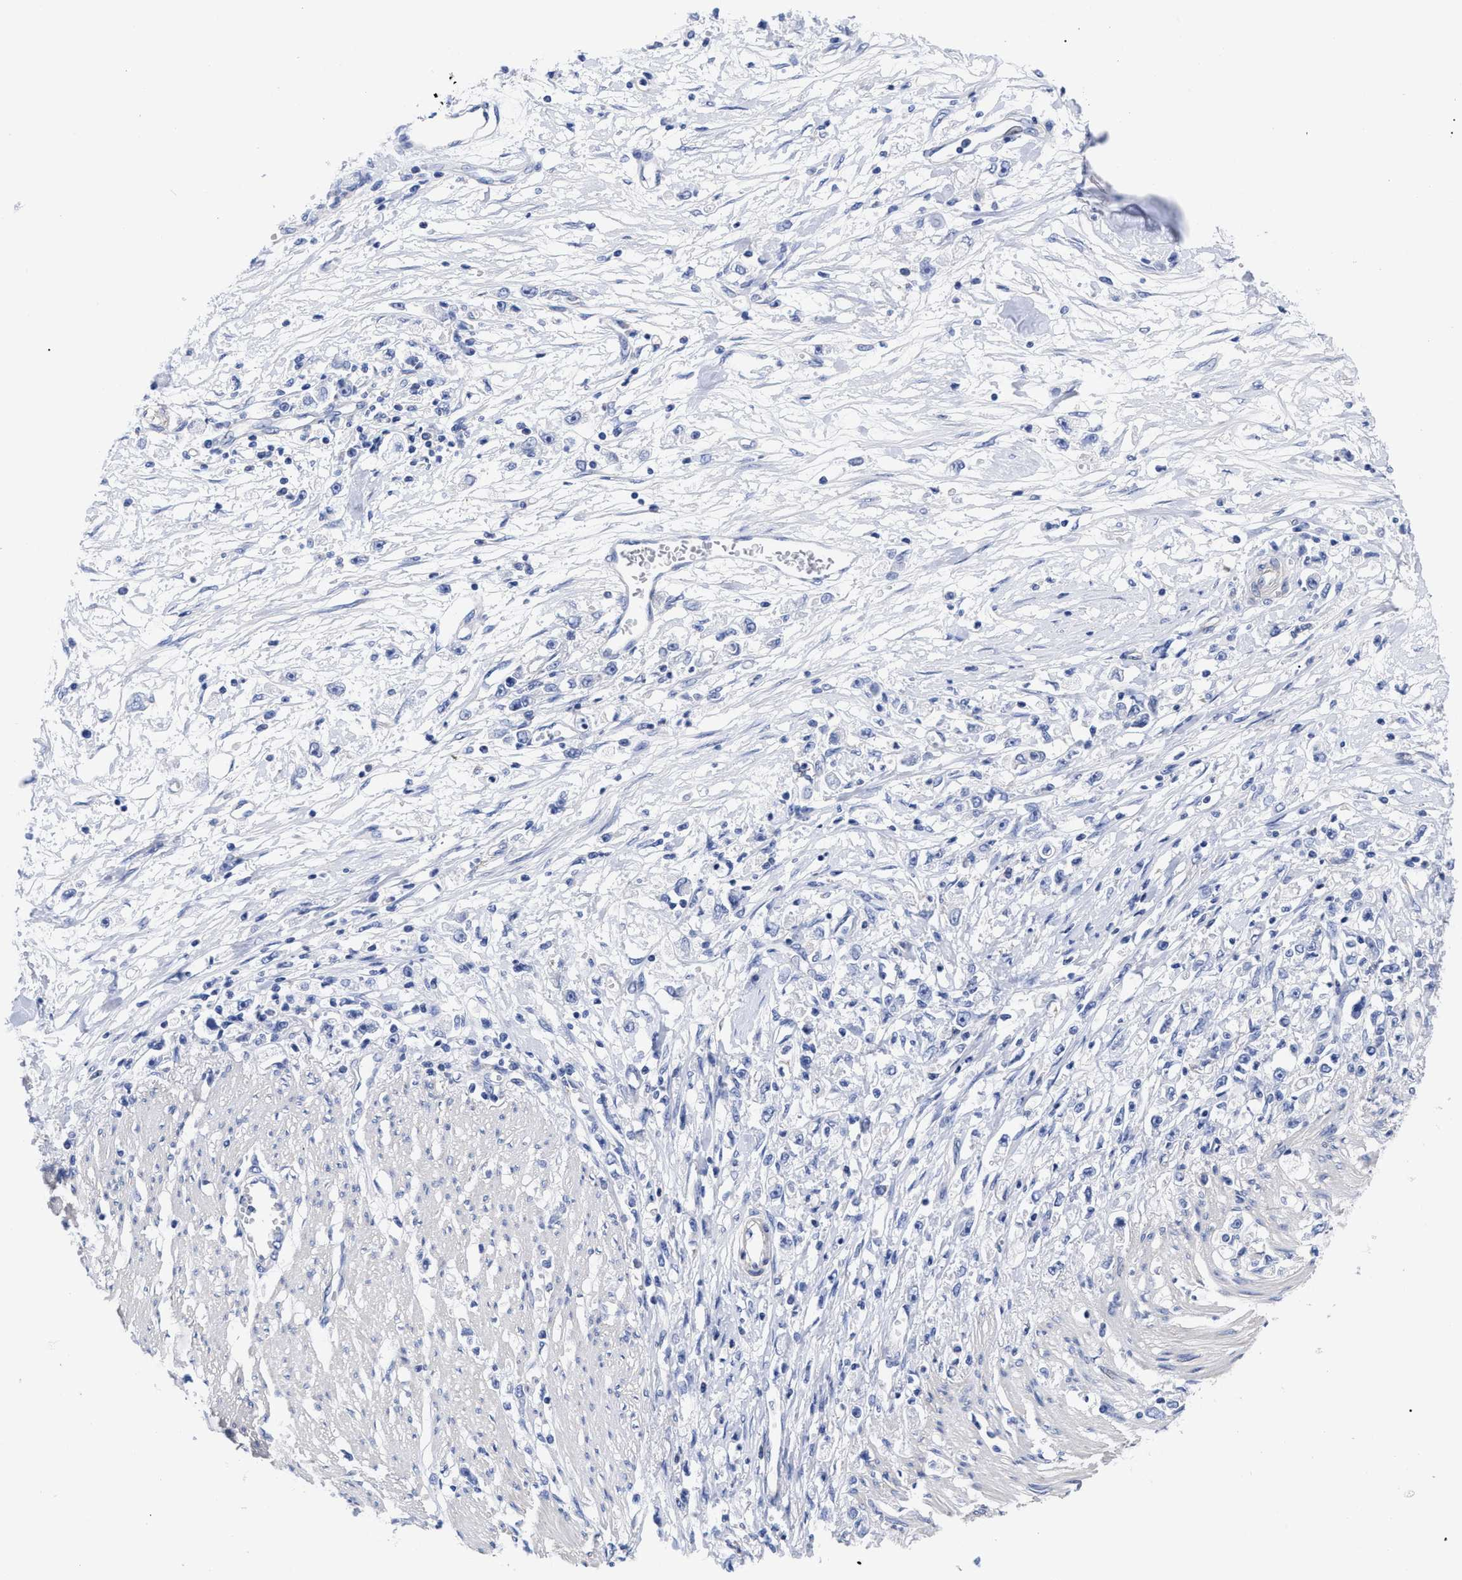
{"staining": {"intensity": "negative", "quantity": "none", "location": "none"}, "tissue": "stomach cancer", "cell_type": "Tumor cells", "image_type": "cancer", "snomed": [{"axis": "morphology", "description": "Adenocarcinoma, NOS"}, {"axis": "topography", "description": "Stomach"}], "caption": "An immunohistochemistry micrograph of stomach cancer (adenocarcinoma) is shown. There is no staining in tumor cells of stomach cancer (adenocarcinoma).", "gene": "IRAG2", "patient": {"sex": "female", "age": 59}}